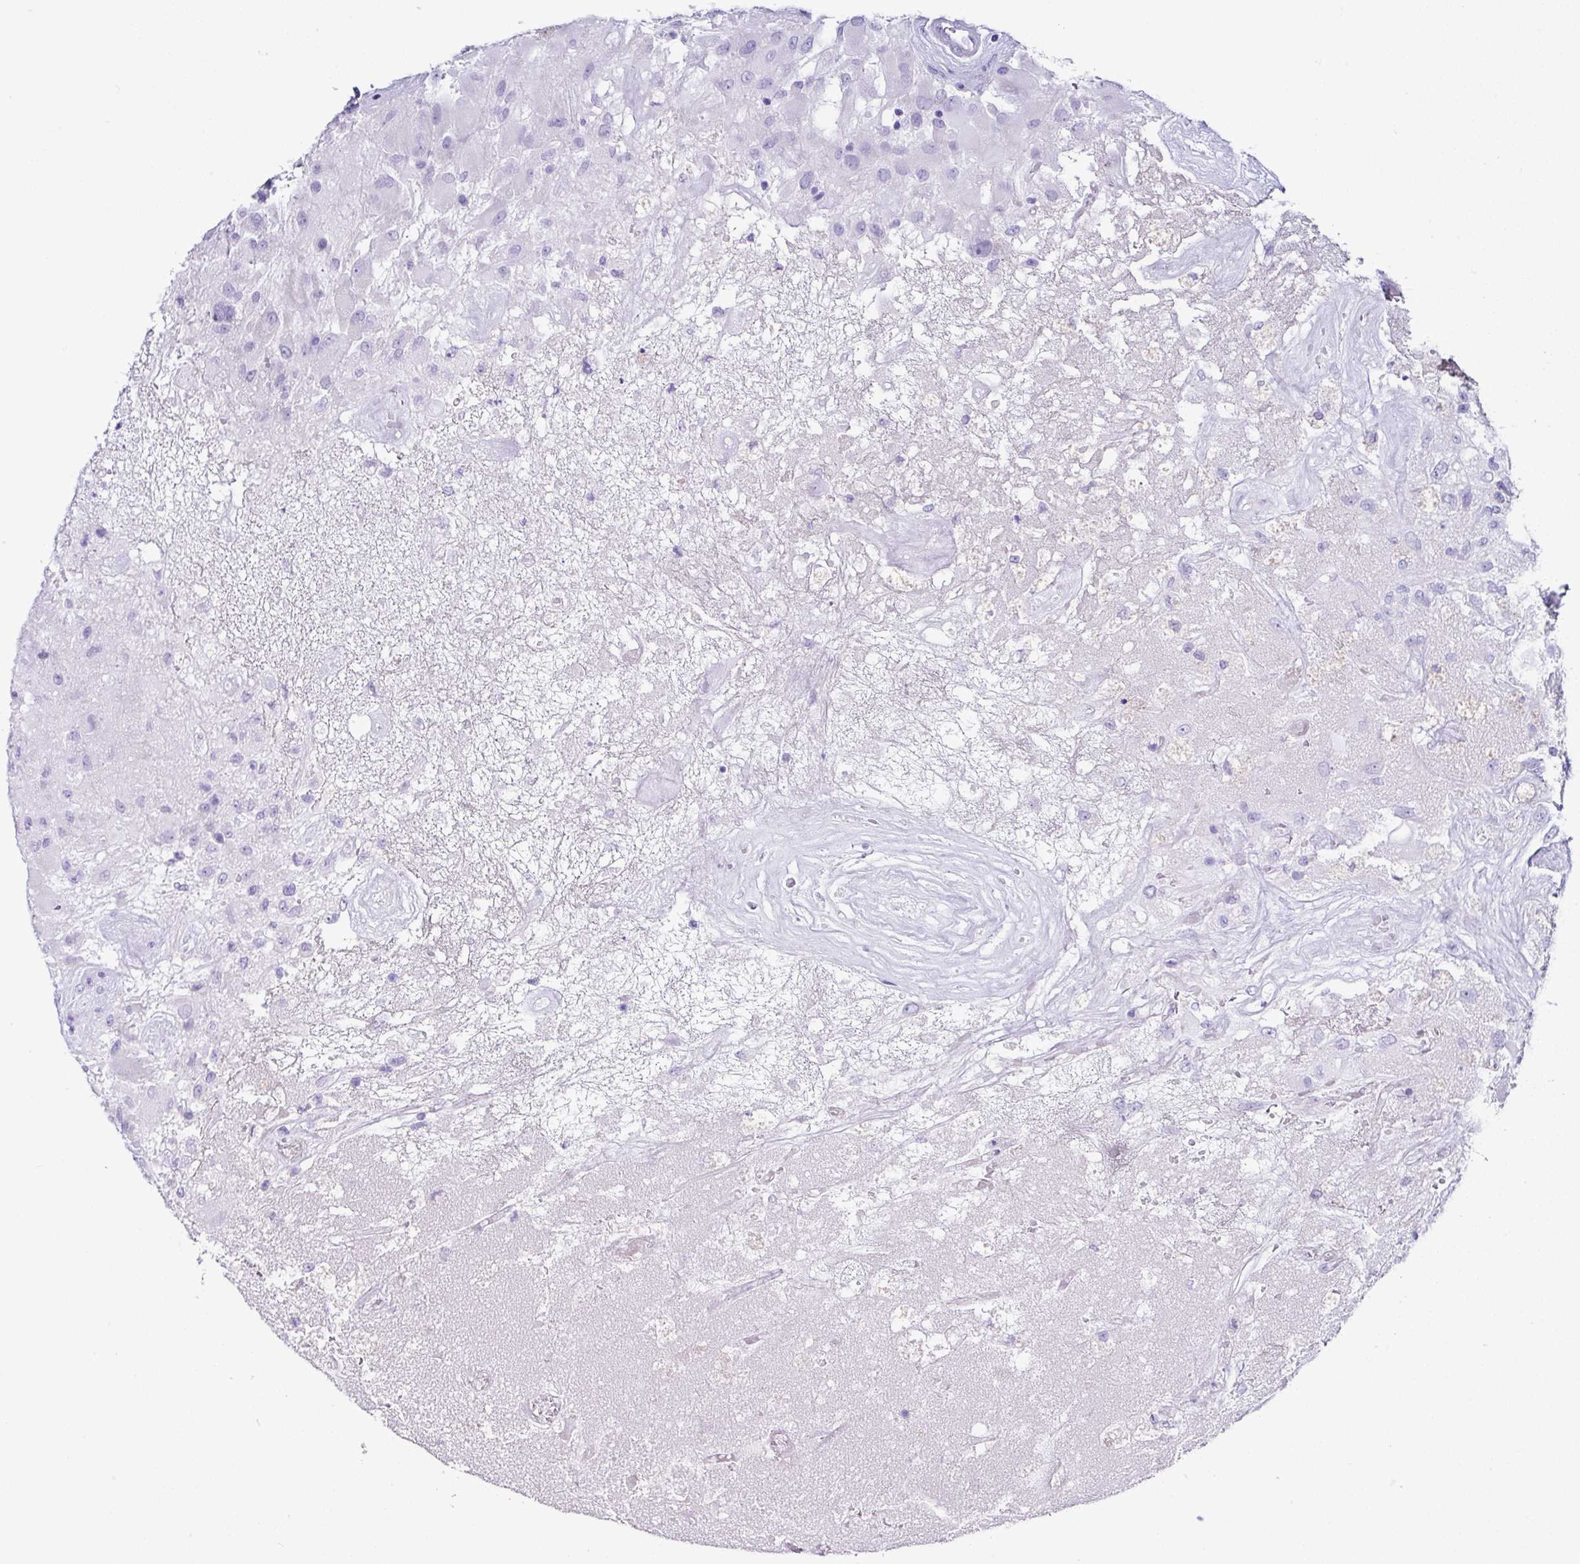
{"staining": {"intensity": "negative", "quantity": "none", "location": "none"}, "tissue": "glioma", "cell_type": "Tumor cells", "image_type": "cancer", "snomed": [{"axis": "morphology", "description": "Glioma, malignant, High grade"}, {"axis": "topography", "description": "Brain"}], "caption": "The immunohistochemistry (IHC) image has no significant expression in tumor cells of malignant high-grade glioma tissue.", "gene": "ZG16", "patient": {"sex": "female", "age": 67}}